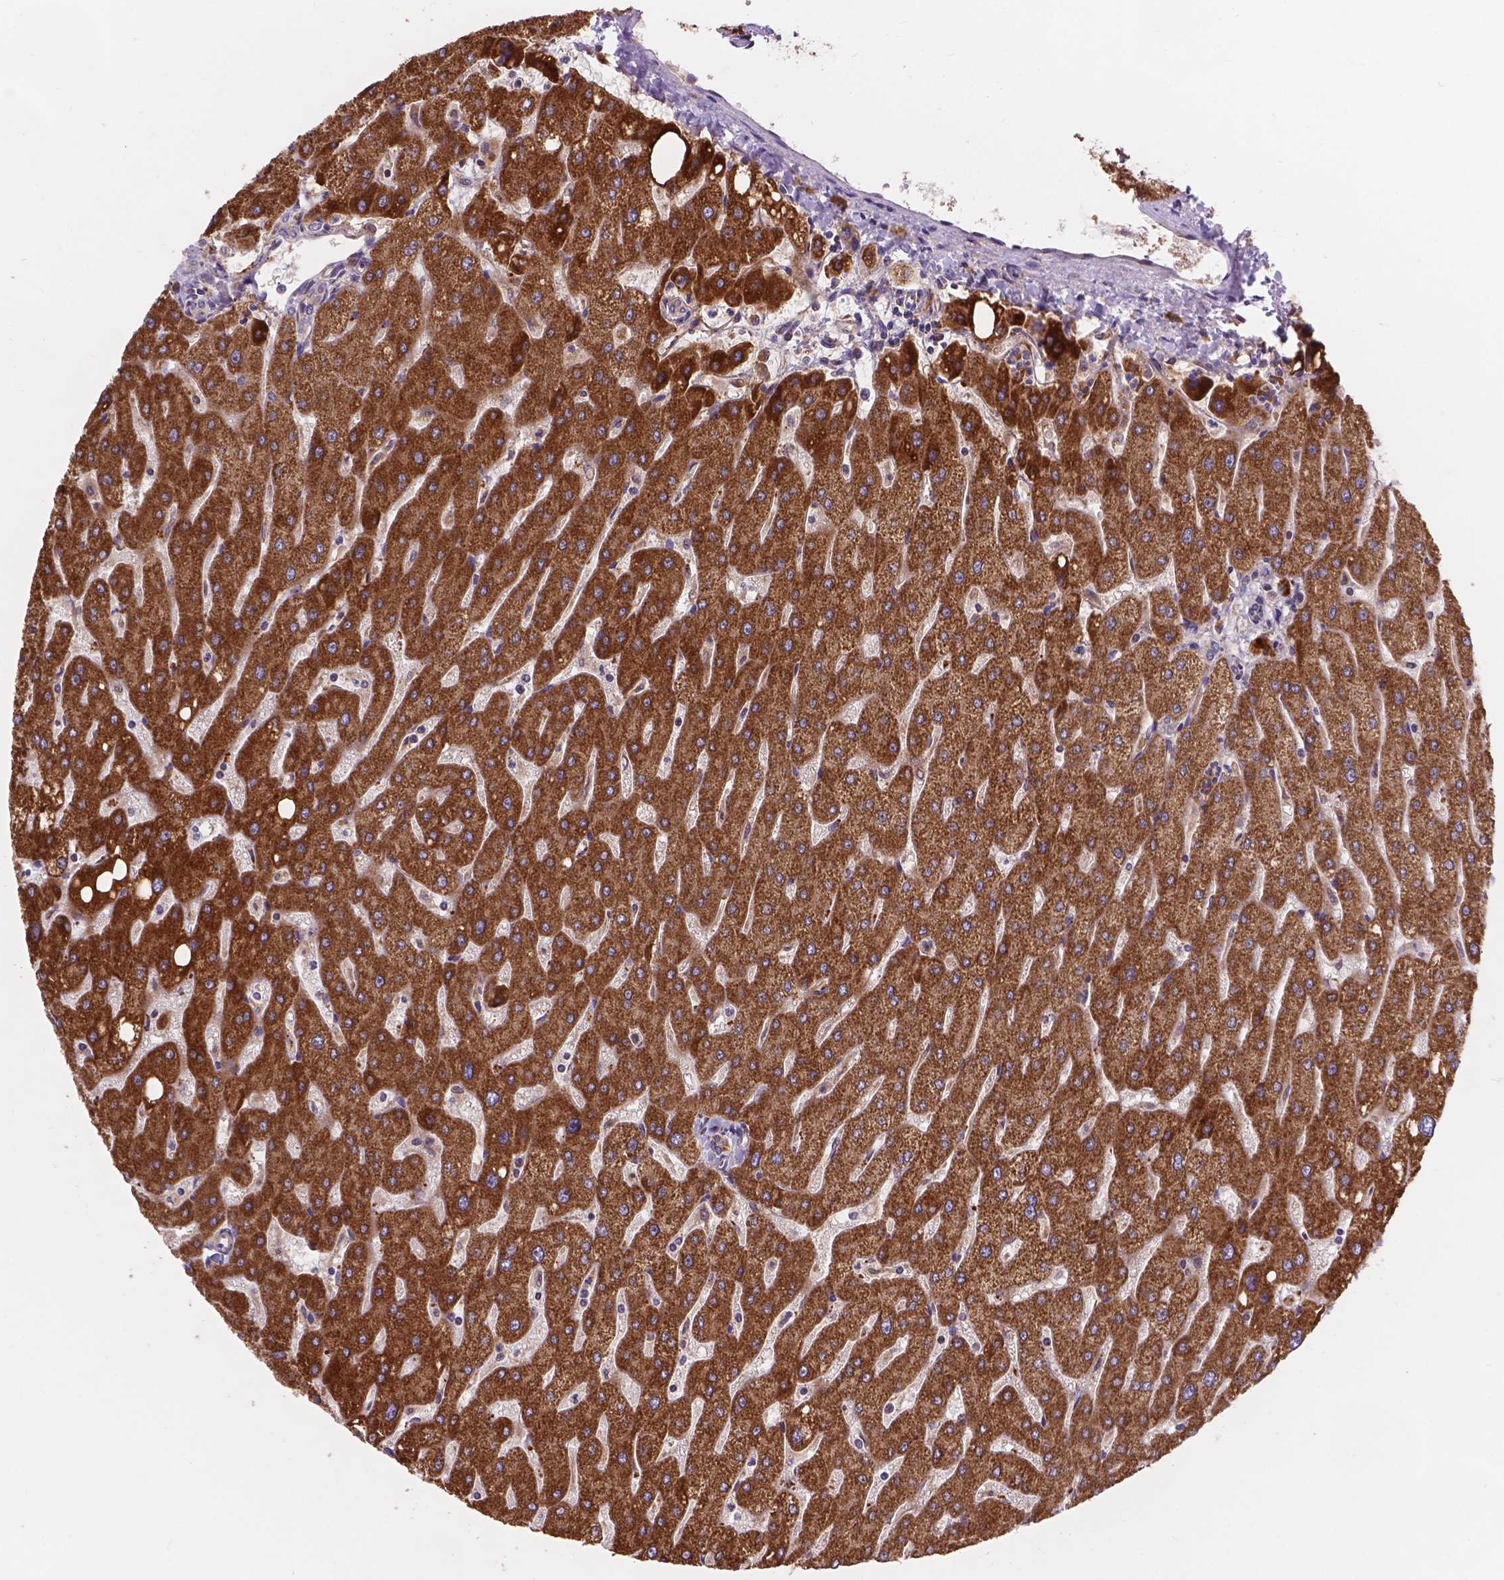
{"staining": {"intensity": "weak", "quantity": "25%-75%", "location": "cytoplasmic/membranous"}, "tissue": "liver", "cell_type": "Cholangiocytes", "image_type": "normal", "snomed": [{"axis": "morphology", "description": "Normal tissue, NOS"}, {"axis": "topography", "description": "Liver"}], "caption": "Protein expression by immunohistochemistry (IHC) reveals weak cytoplasmic/membranous expression in approximately 25%-75% of cholangiocytes in unremarkable liver.", "gene": "AK3", "patient": {"sex": "male", "age": 67}}